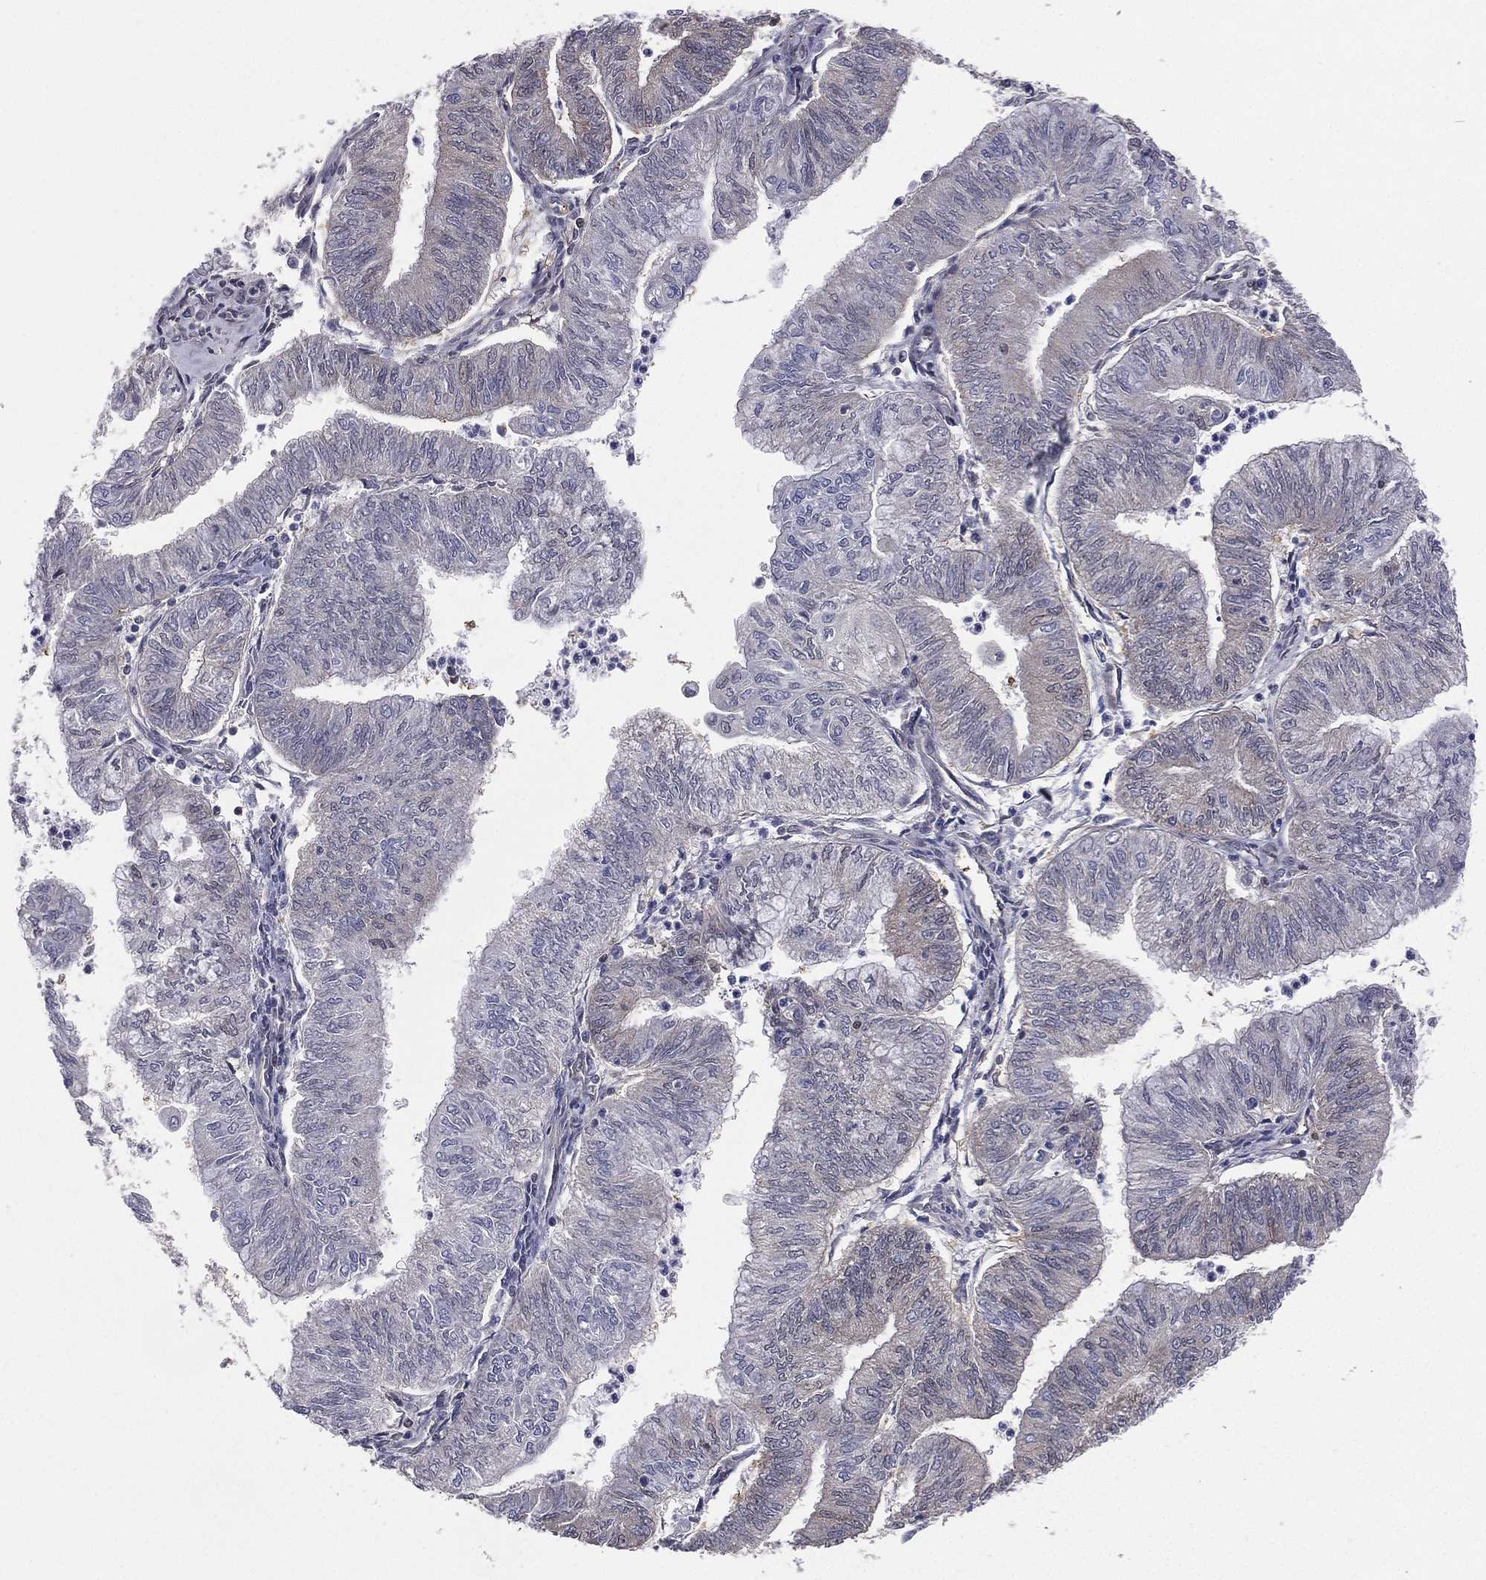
{"staining": {"intensity": "negative", "quantity": "none", "location": "none"}, "tissue": "endometrial cancer", "cell_type": "Tumor cells", "image_type": "cancer", "snomed": [{"axis": "morphology", "description": "Adenocarcinoma, NOS"}, {"axis": "topography", "description": "Endometrium"}], "caption": "IHC micrograph of neoplastic tissue: human endometrial cancer stained with DAB shows no significant protein staining in tumor cells. (Brightfield microscopy of DAB immunohistochemistry at high magnification).", "gene": "DMKN", "patient": {"sex": "female", "age": 59}}